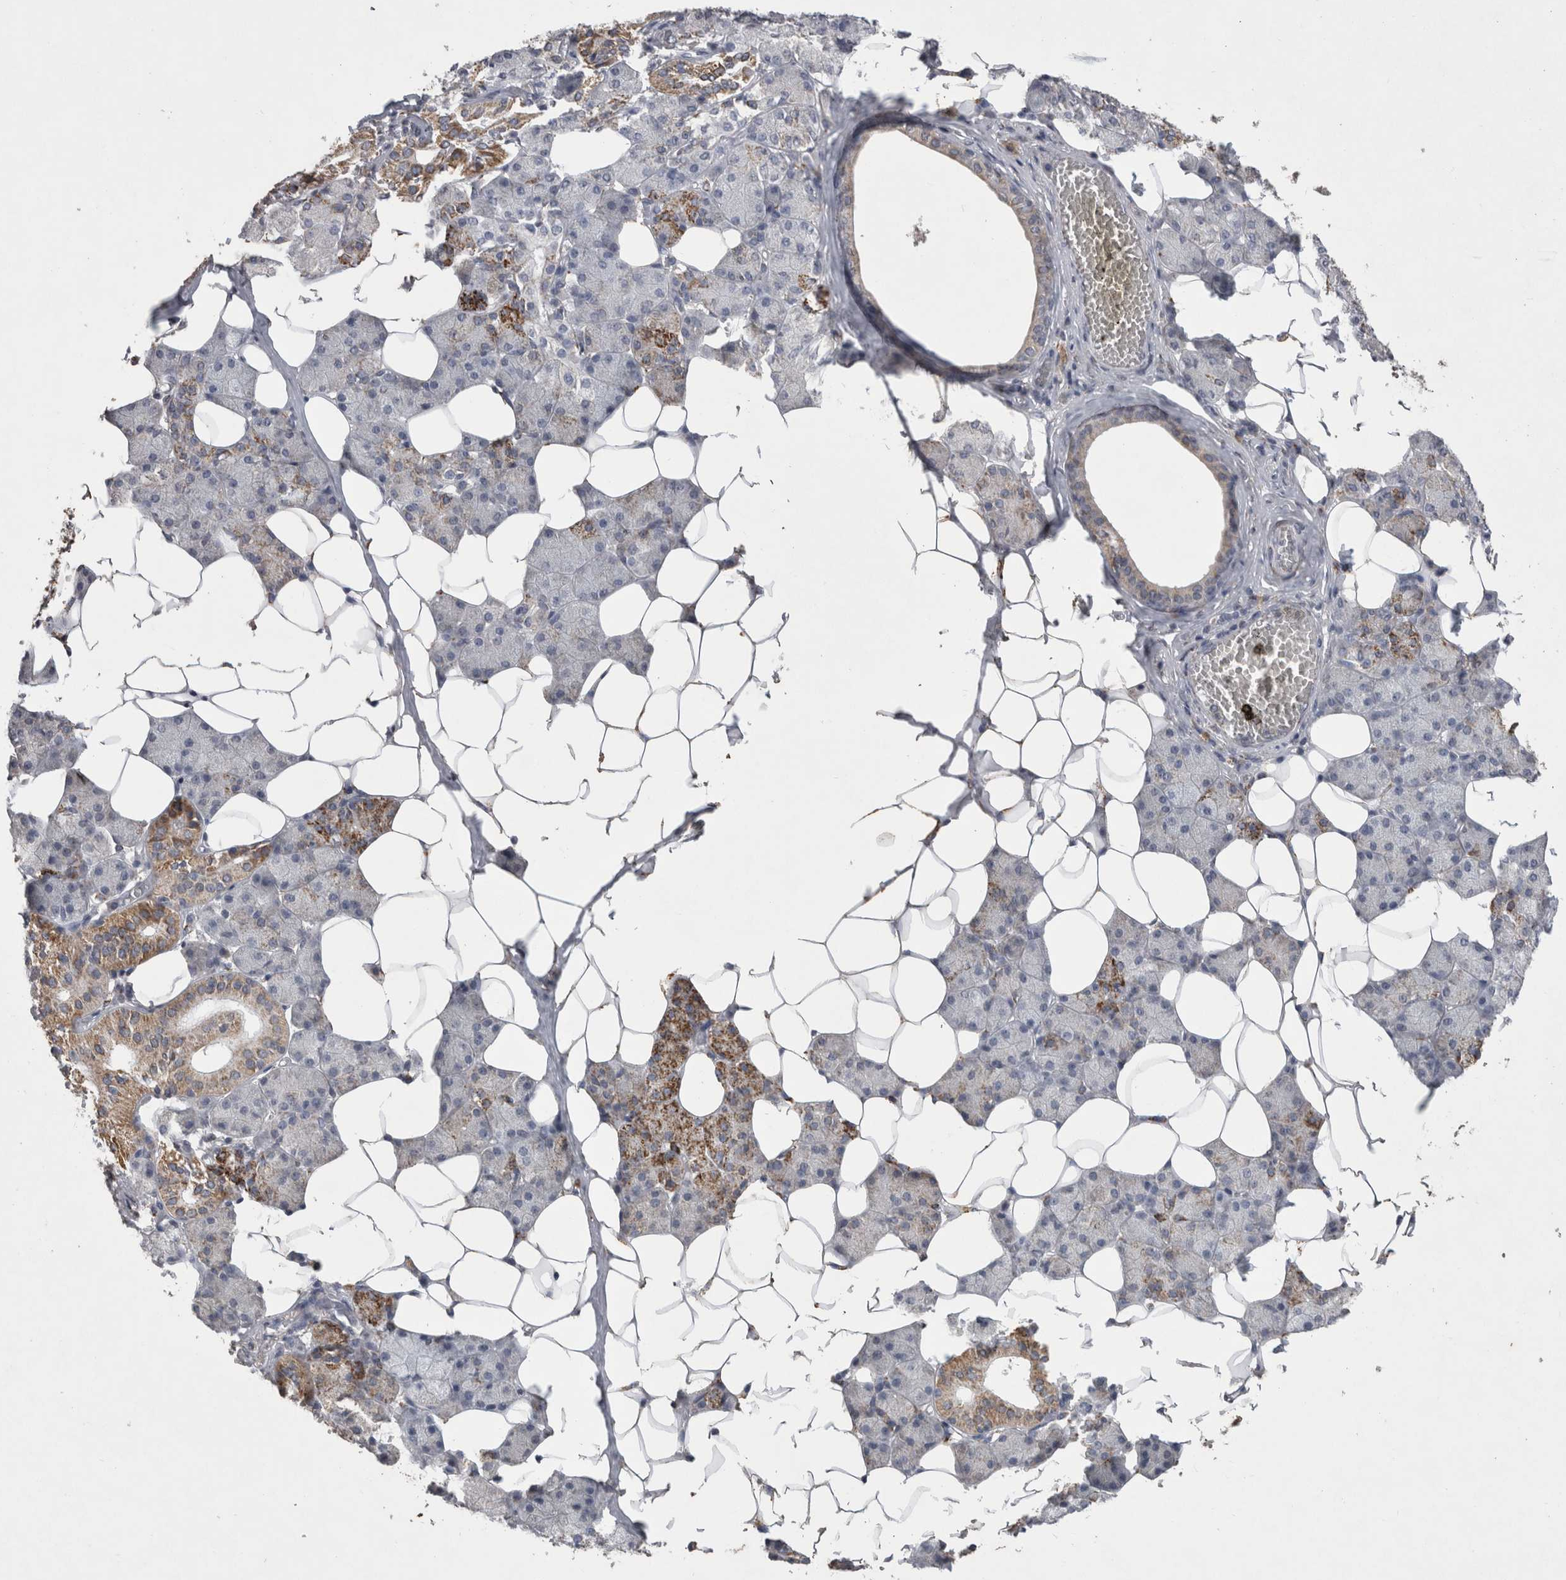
{"staining": {"intensity": "moderate", "quantity": "25%-75%", "location": "cytoplasmic/membranous"}, "tissue": "salivary gland", "cell_type": "Glandular cells", "image_type": "normal", "snomed": [{"axis": "morphology", "description": "Normal tissue, NOS"}, {"axis": "topography", "description": "Salivary gland"}], "caption": "DAB immunohistochemical staining of normal human salivary gland shows moderate cytoplasmic/membranous protein expression in approximately 25%-75% of glandular cells. The protein of interest is shown in brown color, while the nuclei are stained blue.", "gene": "DKK3", "patient": {"sex": "female", "age": 33}}